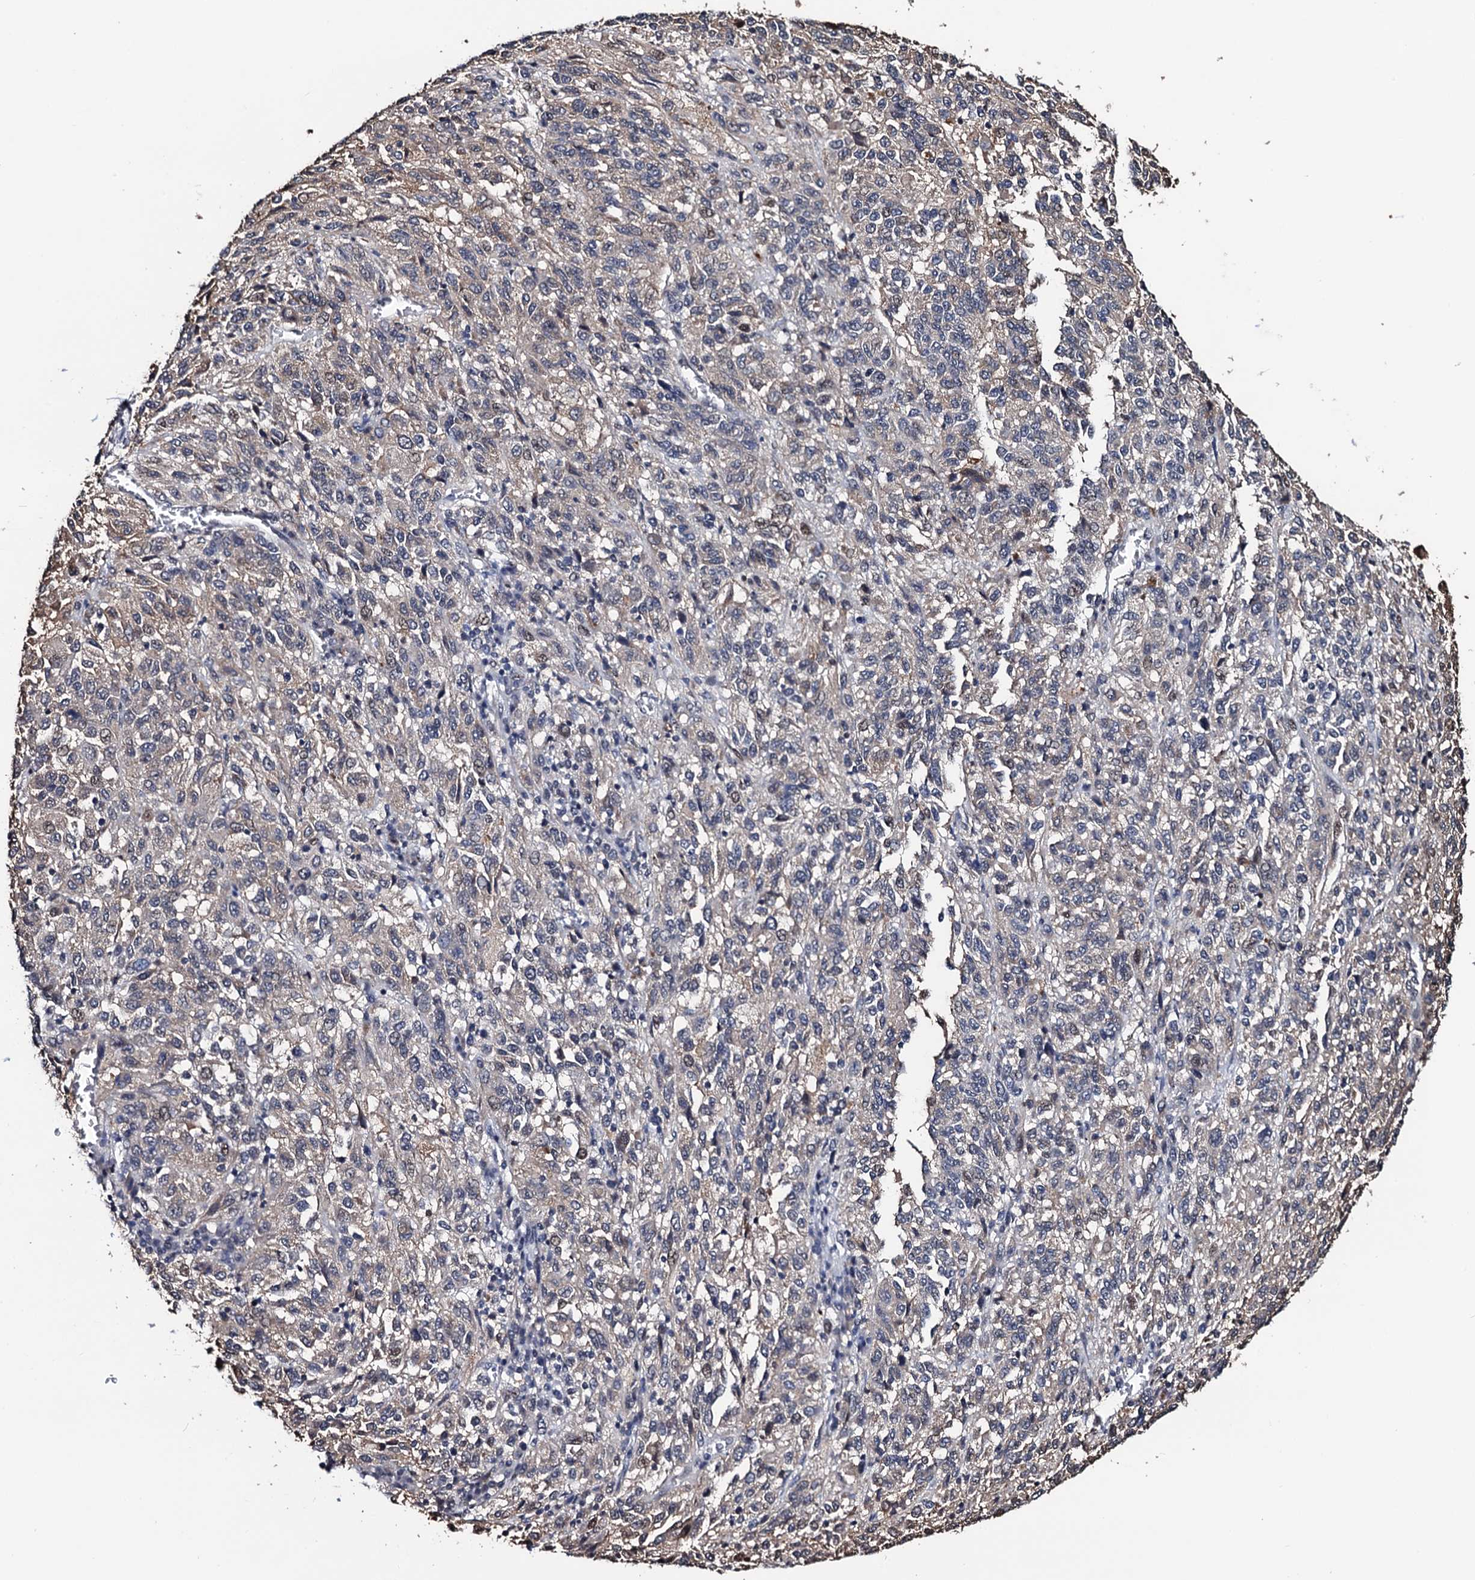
{"staining": {"intensity": "weak", "quantity": "<25%", "location": "cytoplasmic/membranous"}, "tissue": "melanoma", "cell_type": "Tumor cells", "image_type": "cancer", "snomed": [{"axis": "morphology", "description": "Malignant melanoma, Metastatic site"}, {"axis": "topography", "description": "Lung"}], "caption": "Immunohistochemical staining of human malignant melanoma (metastatic site) reveals no significant positivity in tumor cells. The staining was performed using DAB (3,3'-diaminobenzidine) to visualize the protein expression in brown, while the nuclei were stained in blue with hematoxylin (Magnification: 20x).", "gene": "FAM222A", "patient": {"sex": "male", "age": 64}}